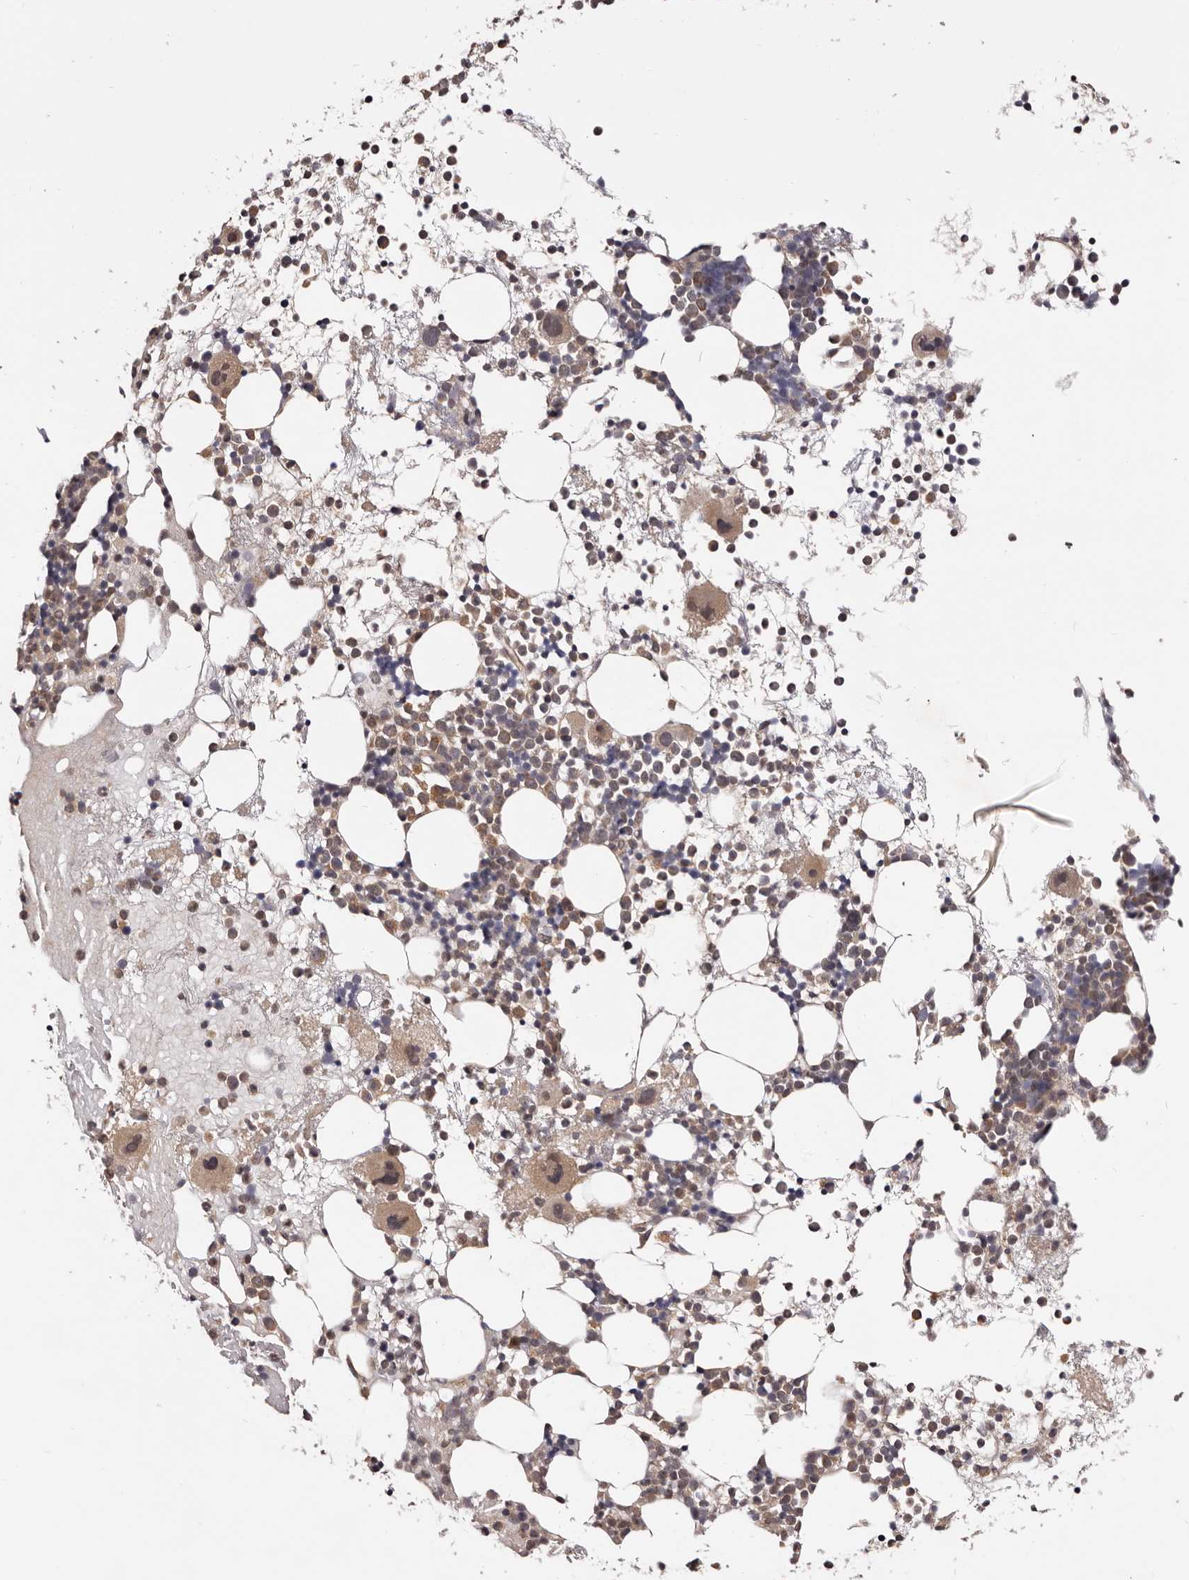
{"staining": {"intensity": "moderate", "quantity": ">75%", "location": "cytoplasmic/membranous"}, "tissue": "bone marrow", "cell_type": "Hematopoietic cells", "image_type": "normal", "snomed": [{"axis": "morphology", "description": "Normal tissue, NOS"}, {"axis": "topography", "description": "Bone marrow"}], "caption": "Immunohistochemistry (IHC) image of normal bone marrow stained for a protein (brown), which demonstrates medium levels of moderate cytoplasmic/membranous staining in approximately >75% of hematopoietic cells.", "gene": "MDP1", "patient": {"sex": "female", "age": 57}}